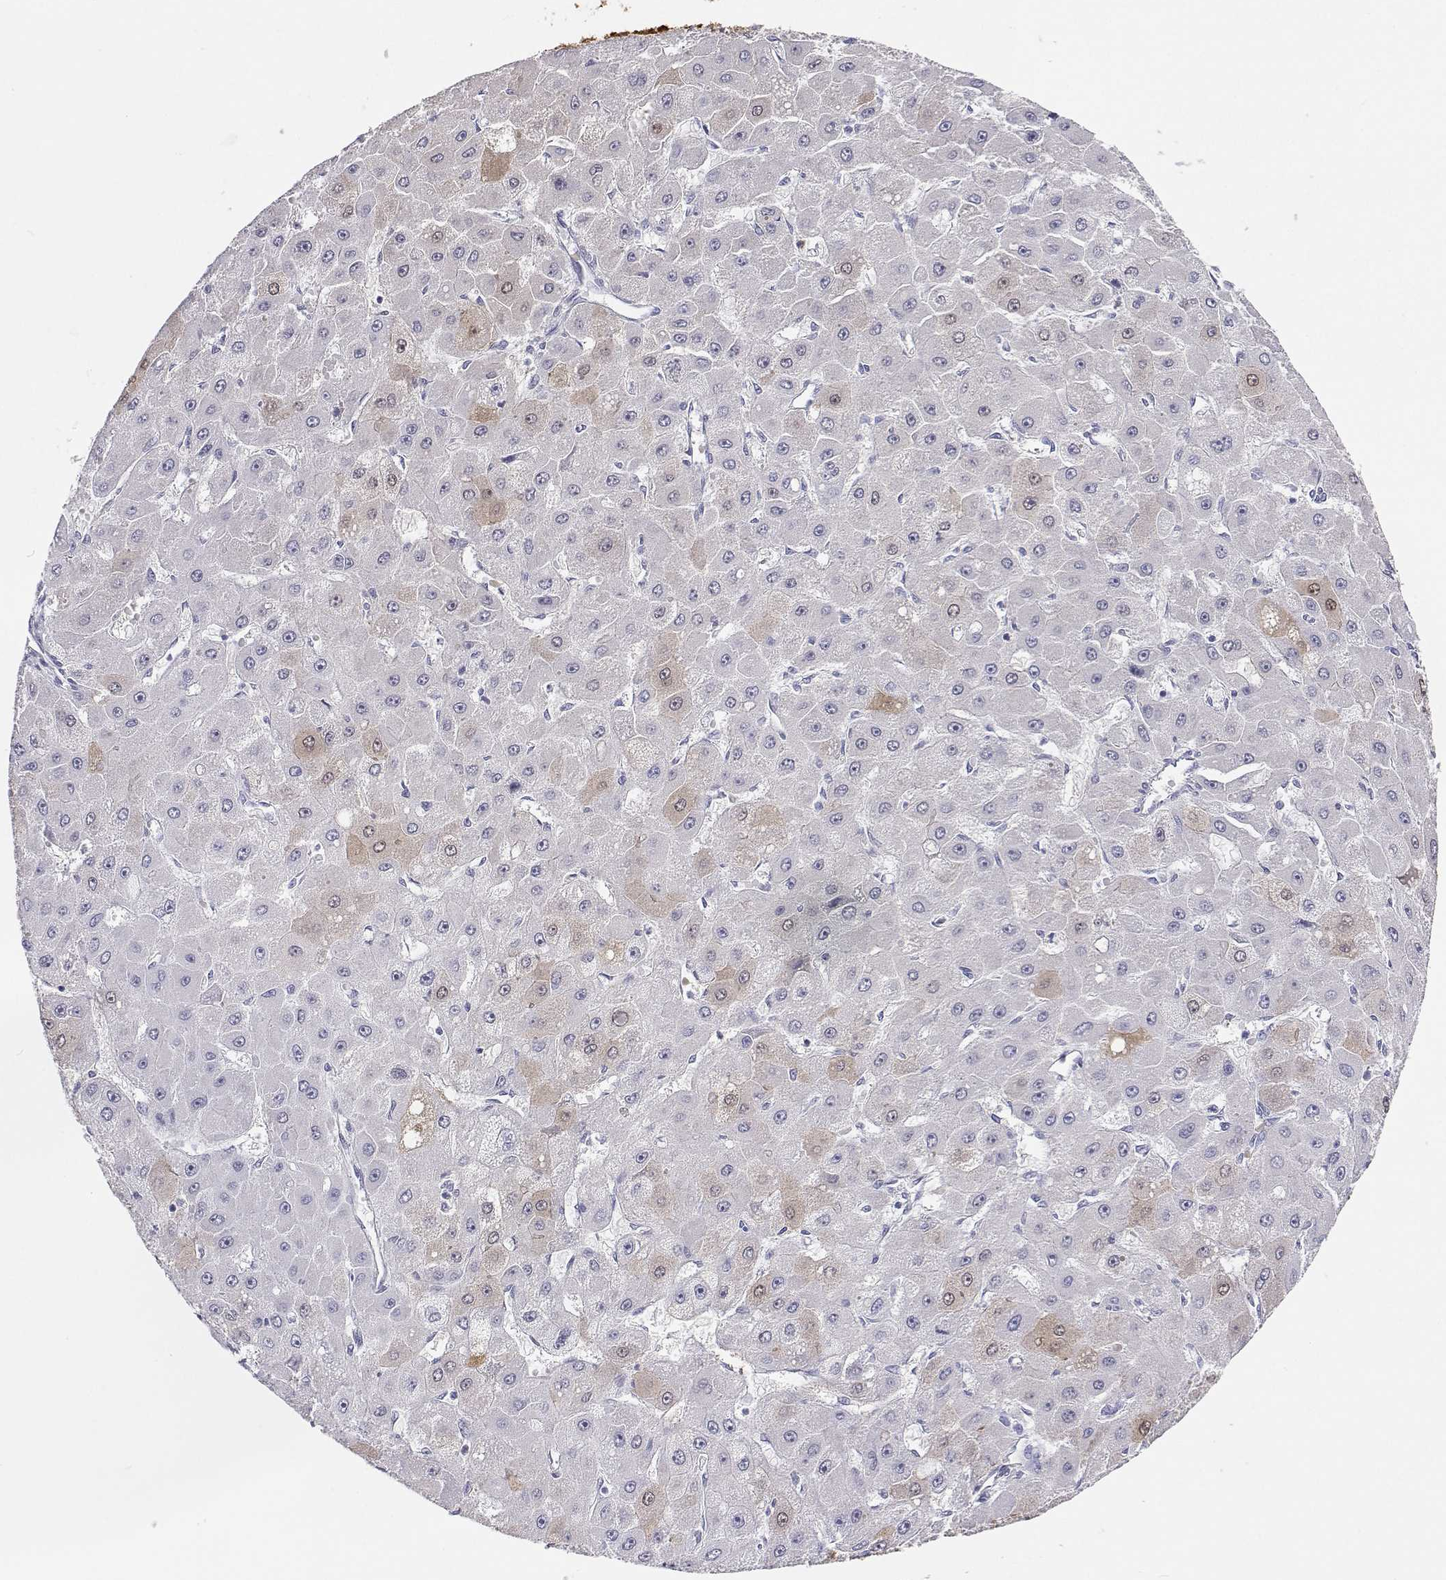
{"staining": {"intensity": "weak", "quantity": "<25%", "location": "cytoplasmic/membranous,nuclear"}, "tissue": "liver cancer", "cell_type": "Tumor cells", "image_type": "cancer", "snomed": [{"axis": "morphology", "description": "Carcinoma, Hepatocellular, NOS"}, {"axis": "topography", "description": "Liver"}], "caption": "Tumor cells are negative for protein expression in human liver cancer. Brightfield microscopy of immunohistochemistry (IHC) stained with DAB (brown) and hematoxylin (blue), captured at high magnification.", "gene": "BHMT", "patient": {"sex": "female", "age": 25}}